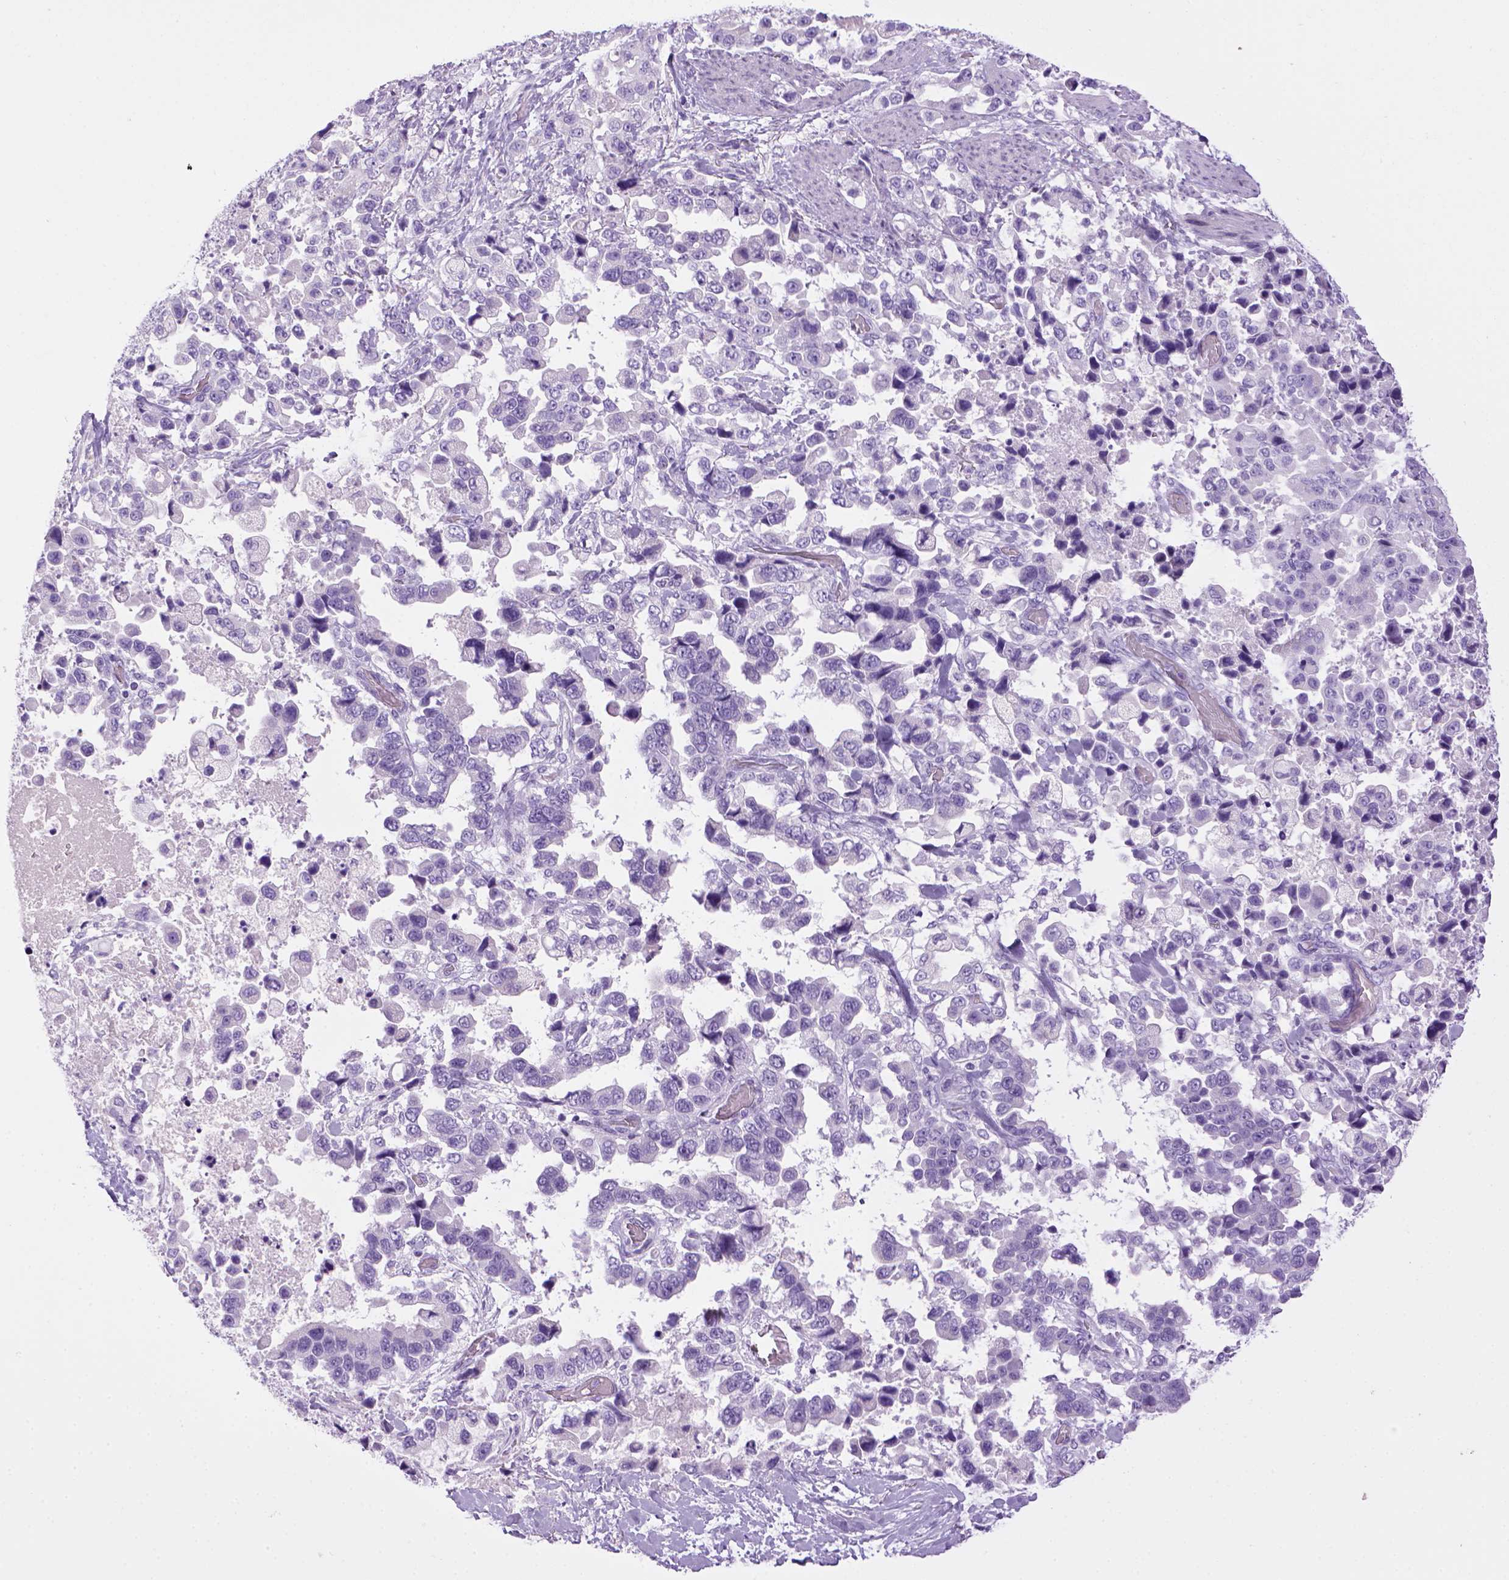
{"staining": {"intensity": "negative", "quantity": "none", "location": "none"}, "tissue": "stomach cancer", "cell_type": "Tumor cells", "image_type": "cancer", "snomed": [{"axis": "morphology", "description": "Adenocarcinoma, NOS"}, {"axis": "topography", "description": "Stomach"}], "caption": "Image shows no protein positivity in tumor cells of stomach cancer (adenocarcinoma) tissue.", "gene": "SGCG", "patient": {"sex": "male", "age": 59}}